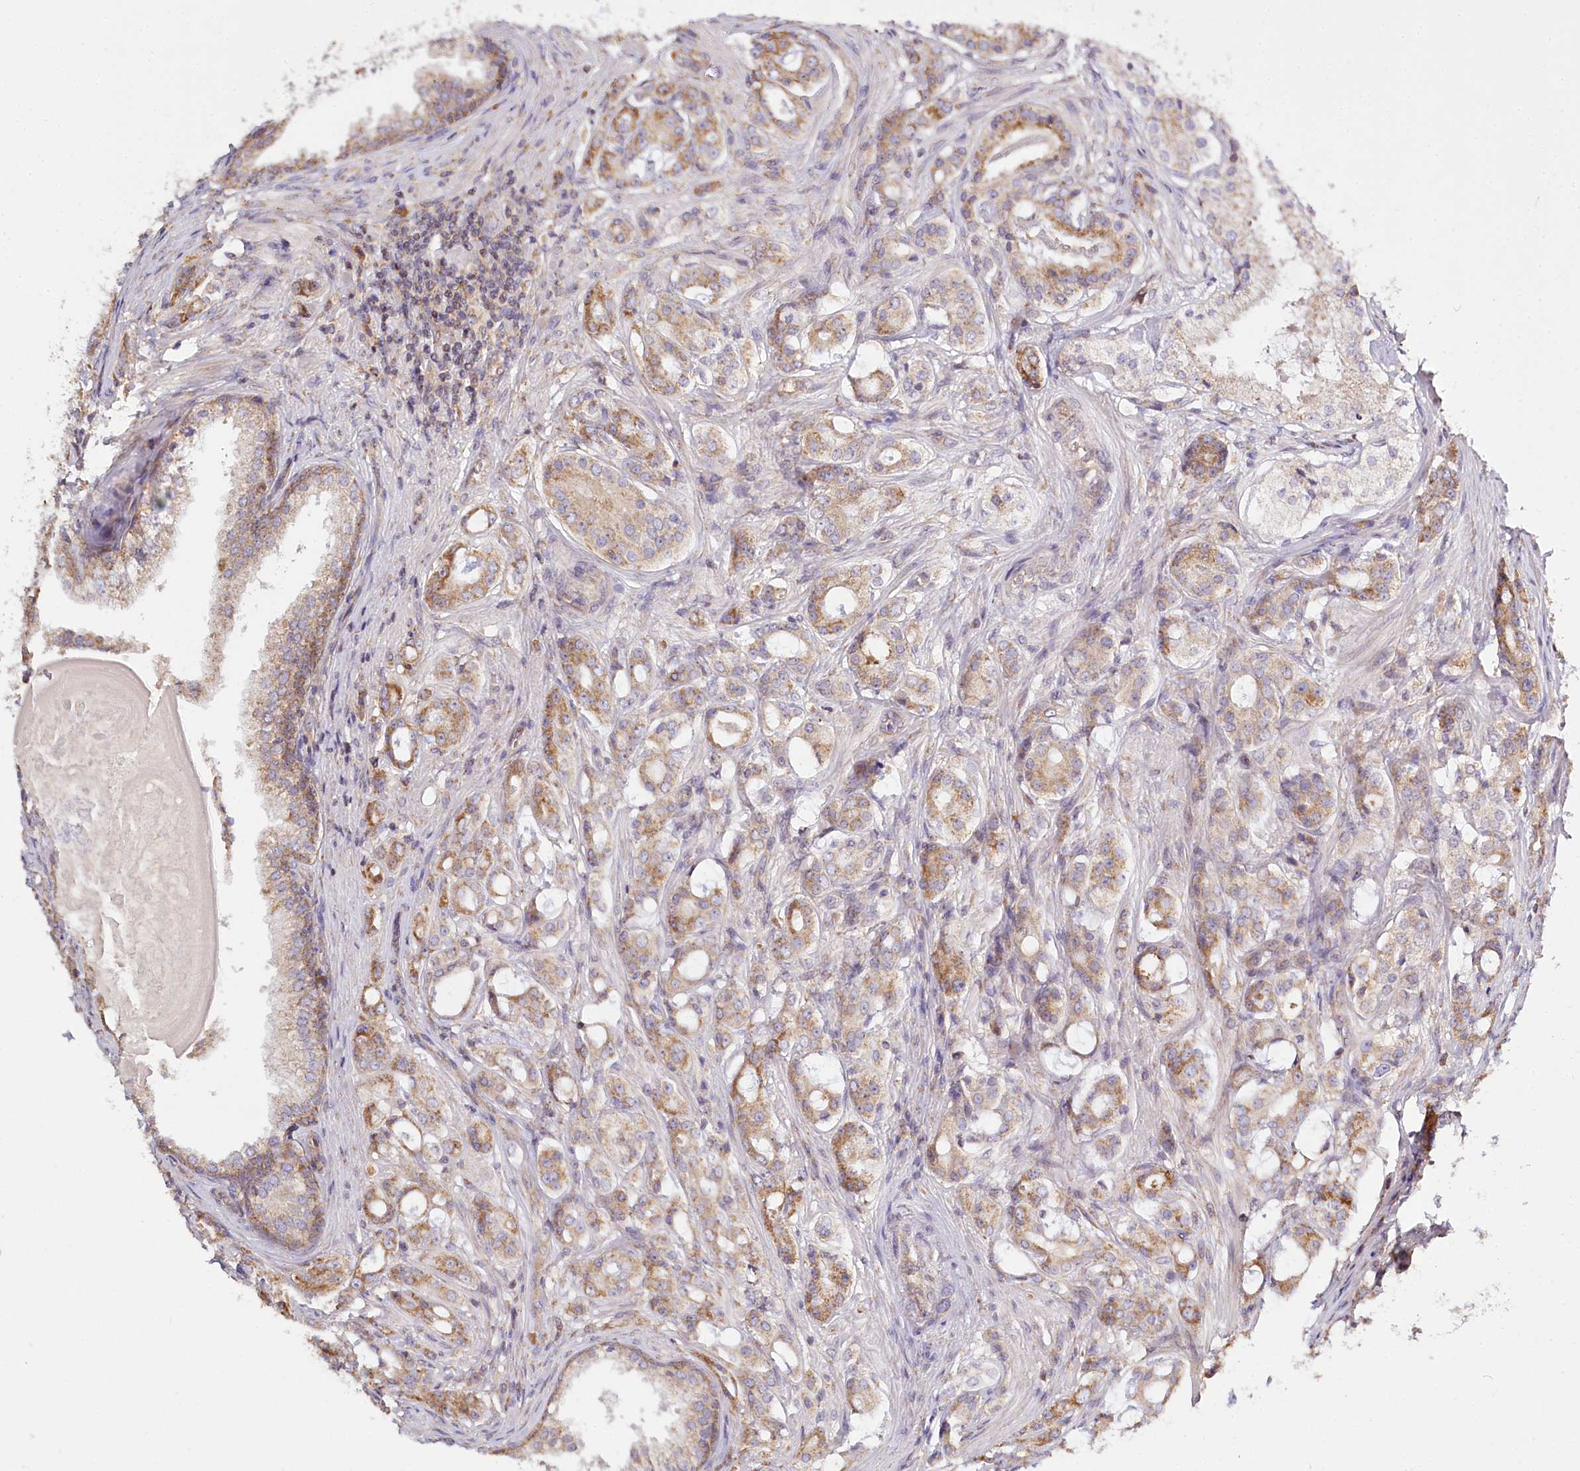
{"staining": {"intensity": "moderate", "quantity": ">75%", "location": "cytoplasmic/membranous"}, "tissue": "prostate cancer", "cell_type": "Tumor cells", "image_type": "cancer", "snomed": [{"axis": "morphology", "description": "Adenocarcinoma, High grade"}, {"axis": "topography", "description": "Prostate"}], "caption": "The micrograph displays staining of prostate cancer, revealing moderate cytoplasmic/membranous protein positivity (brown color) within tumor cells. The staining is performed using DAB brown chromogen to label protein expression. The nuclei are counter-stained blue using hematoxylin.", "gene": "ACOX2", "patient": {"sex": "male", "age": 63}}